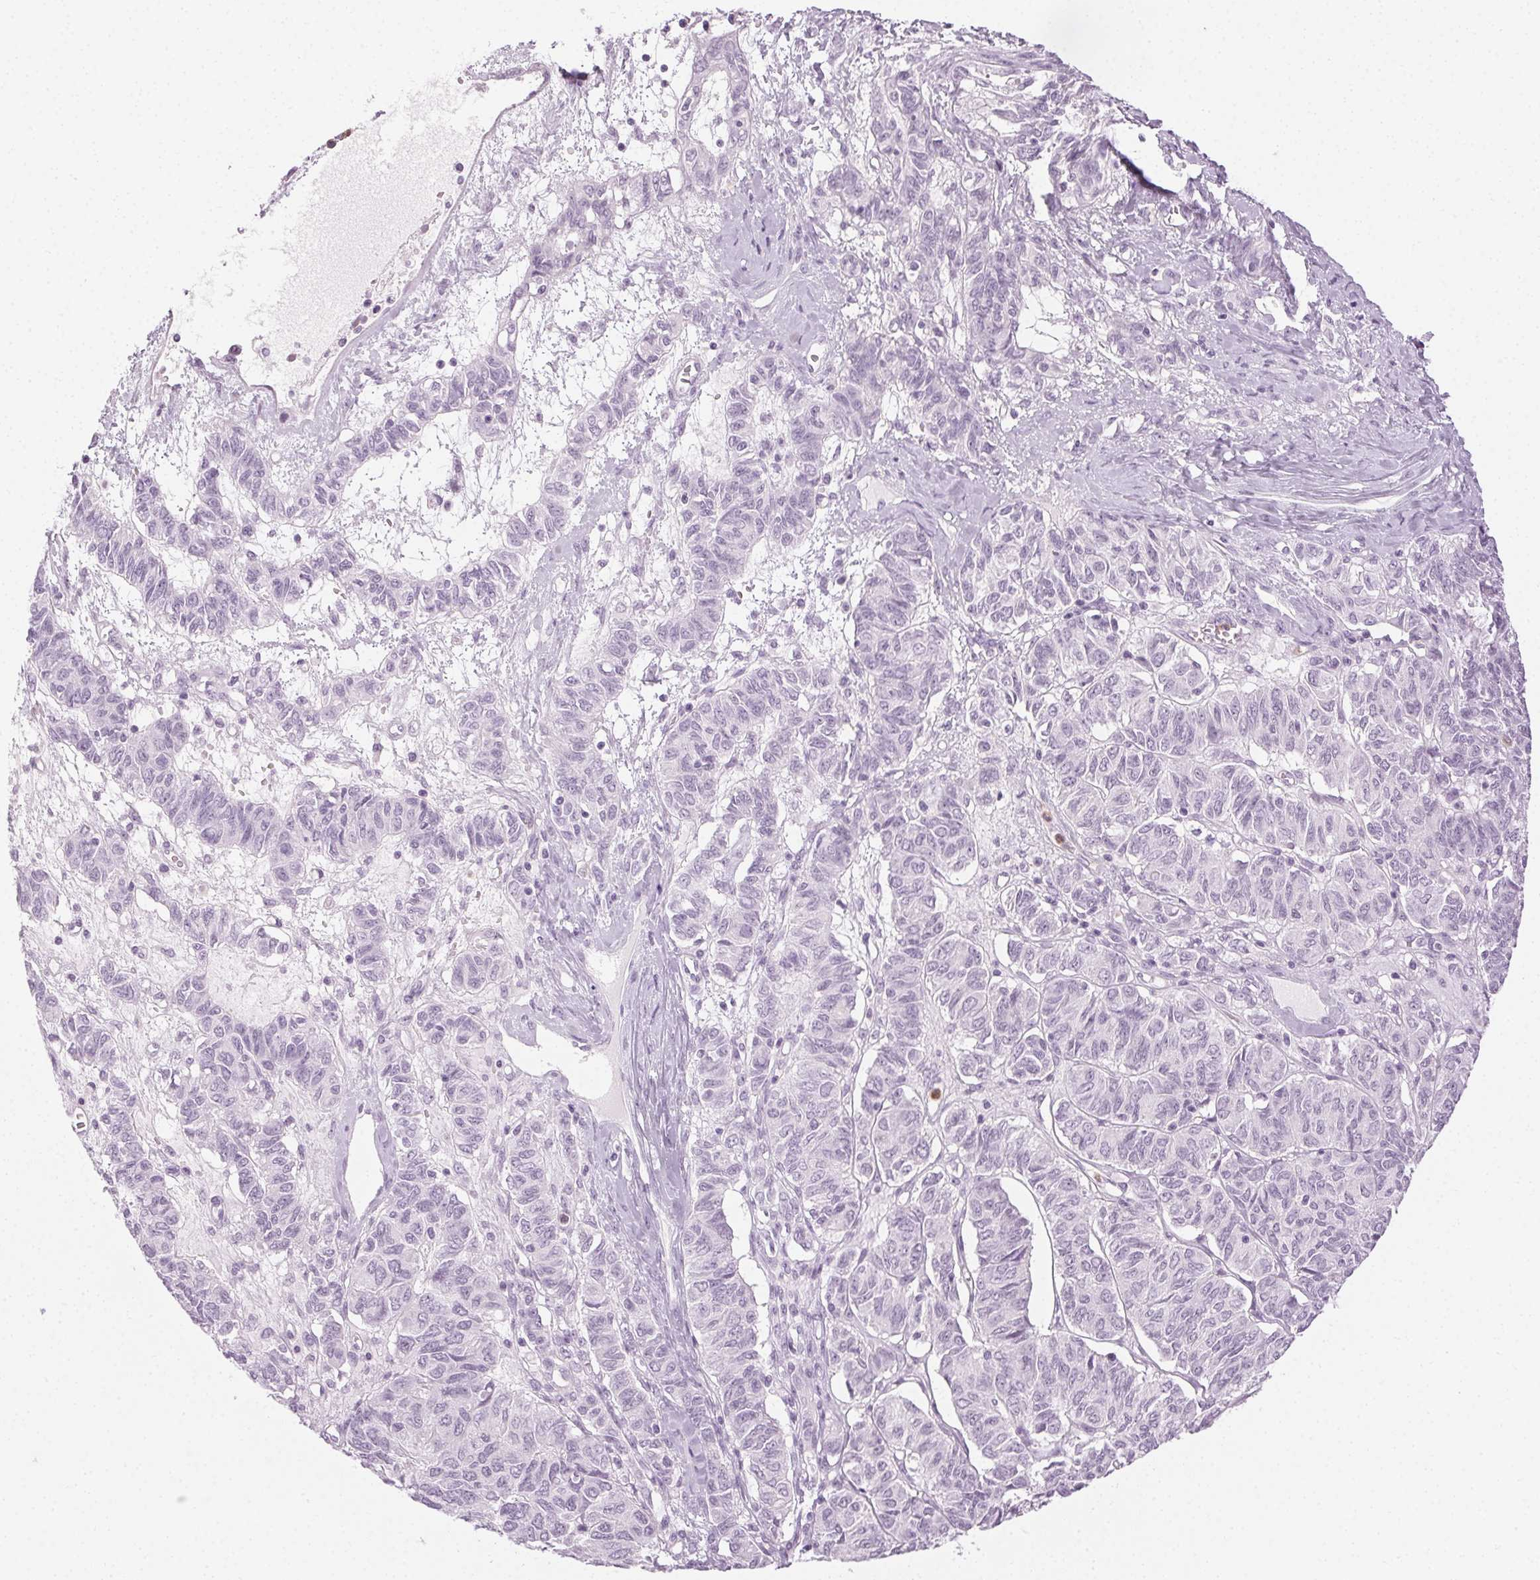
{"staining": {"intensity": "negative", "quantity": "none", "location": "none"}, "tissue": "ovarian cancer", "cell_type": "Tumor cells", "image_type": "cancer", "snomed": [{"axis": "morphology", "description": "Carcinoma, endometroid"}, {"axis": "topography", "description": "Ovary"}], "caption": "Immunohistochemical staining of ovarian endometroid carcinoma exhibits no significant expression in tumor cells.", "gene": "MPO", "patient": {"sex": "female", "age": 80}}